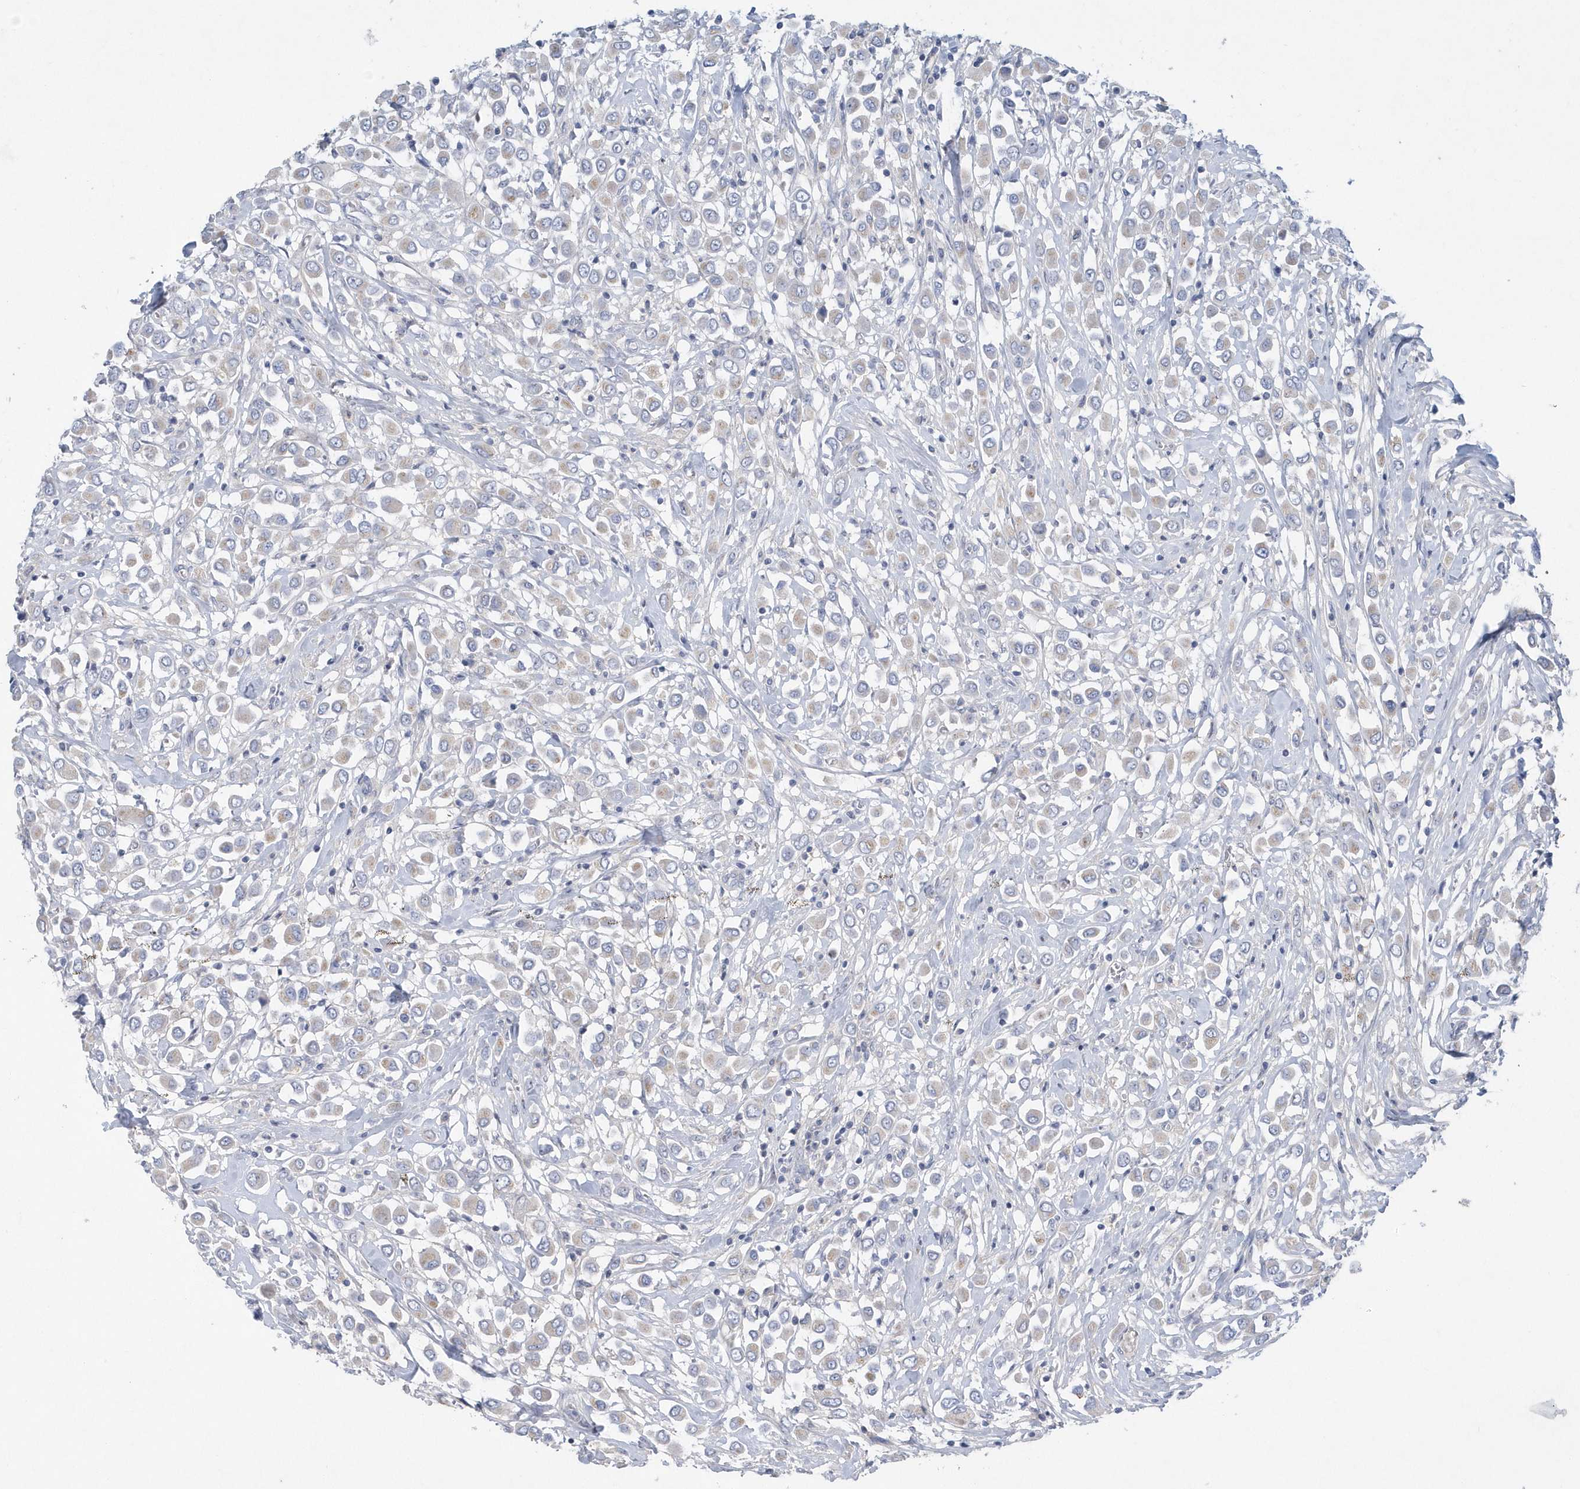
{"staining": {"intensity": "weak", "quantity": "<25%", "location": "cytoplasmic/membranous"}, "tissue": "breast cancer", "cell_type": "Tumor cells", "image_type": "cancer", "snomed": [{"axis": "morphology", "description": "Duct carcinoma"}, {"axis": "topography", "description": "Breast"}], "caption": "Intraductal carcinoma (breast) was stained to show a protein in brown. There is no significant expression in tumor cells.", "gene": "SPATA18", "patient": {"sex": "female", "age": 61}}